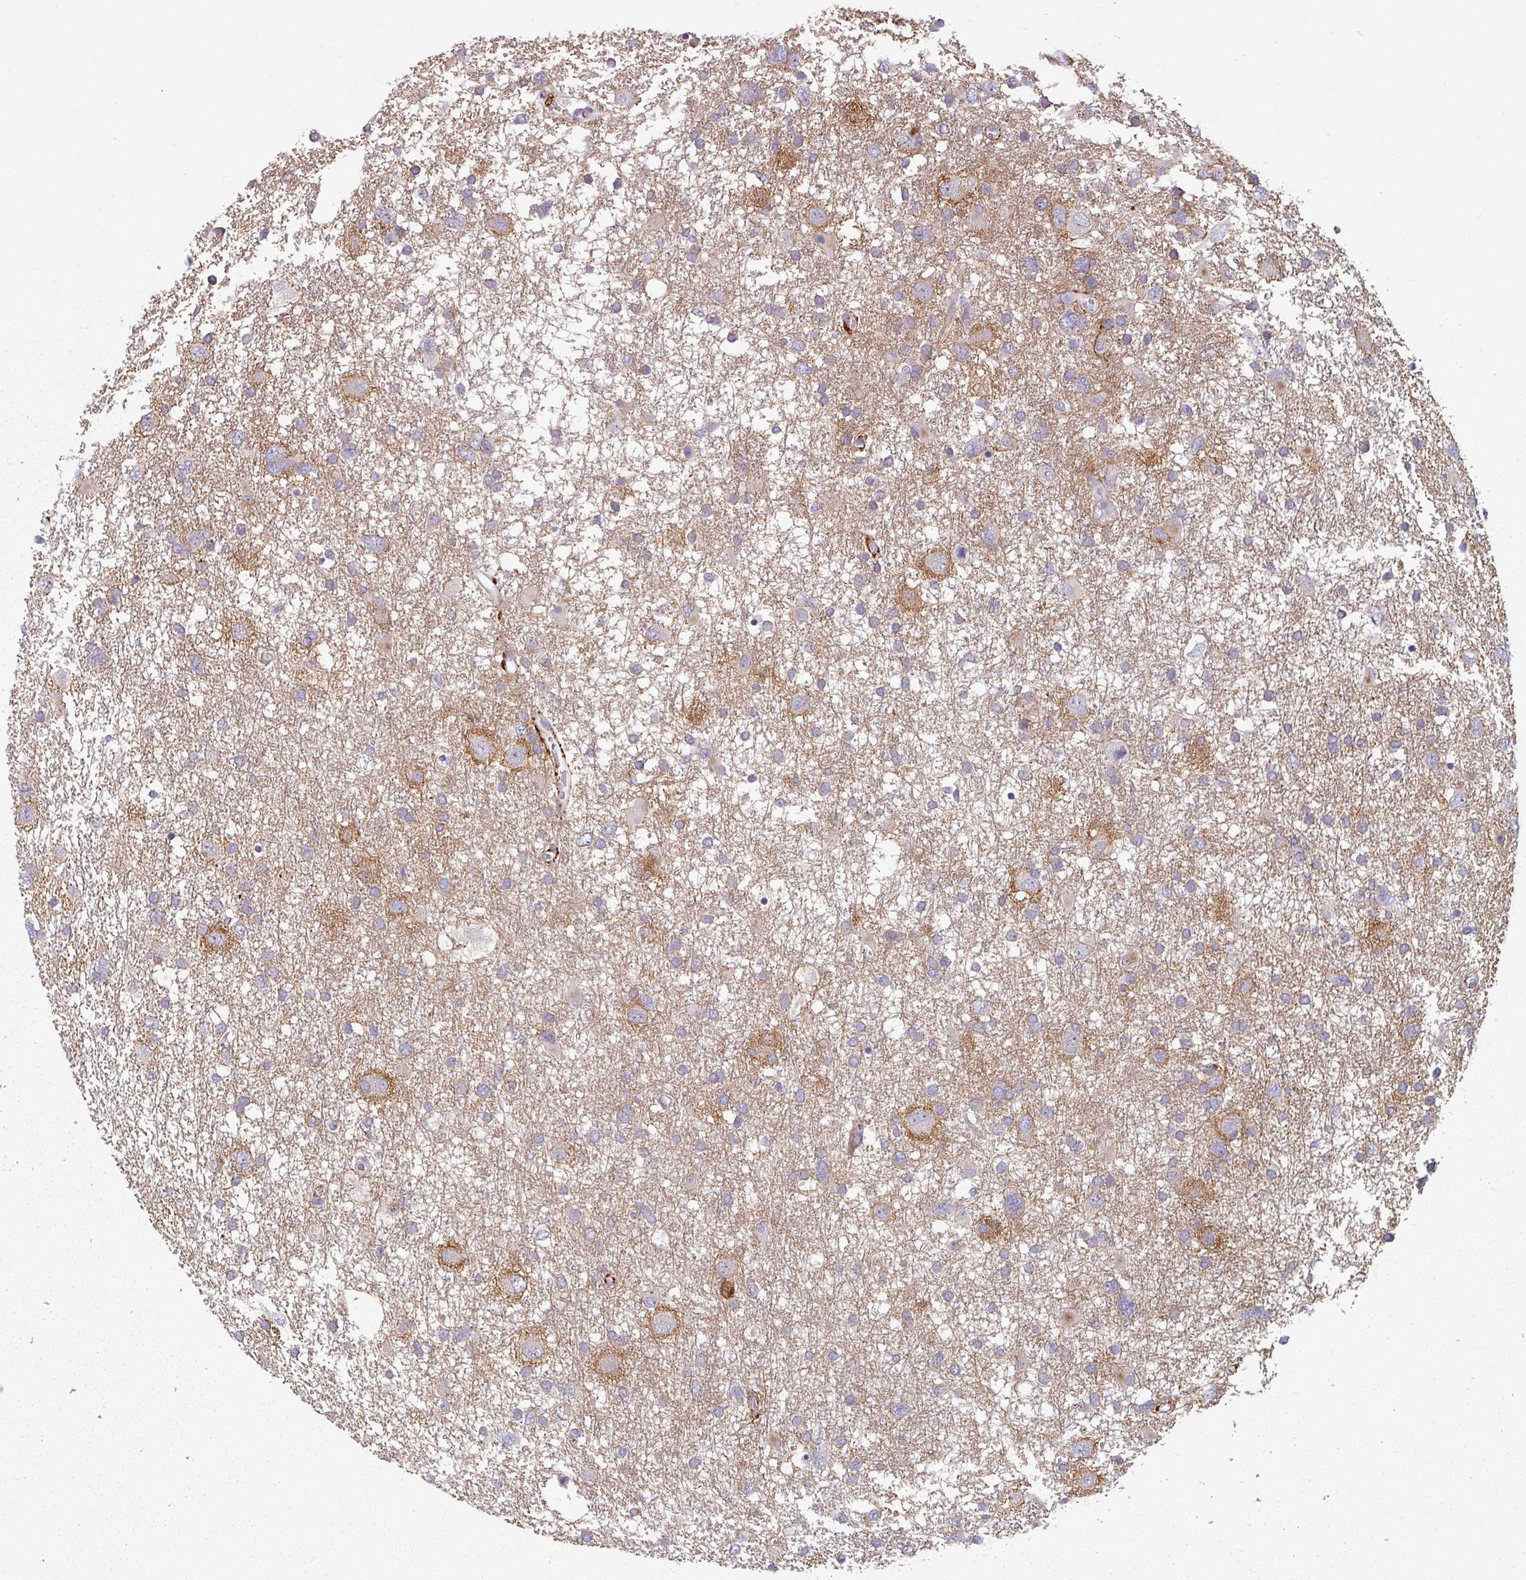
{"staining": {"intensity": "negative", "quantity": "none", "location": "none"}, "tissue": "glioma", "cell_type": "Tumor cells", "image_type": "cancer", "snomed": [{"axis": "morphology", "description": "Glioma, malignant, High grade"}, {"axis": "topography", "description": "Brain"}], "caption": "There is no significant positivity in tumor cells of malignant glioma (high-grade).", "gene": "CYB5RL", "patient": {"sex": "male", "age": 61}}